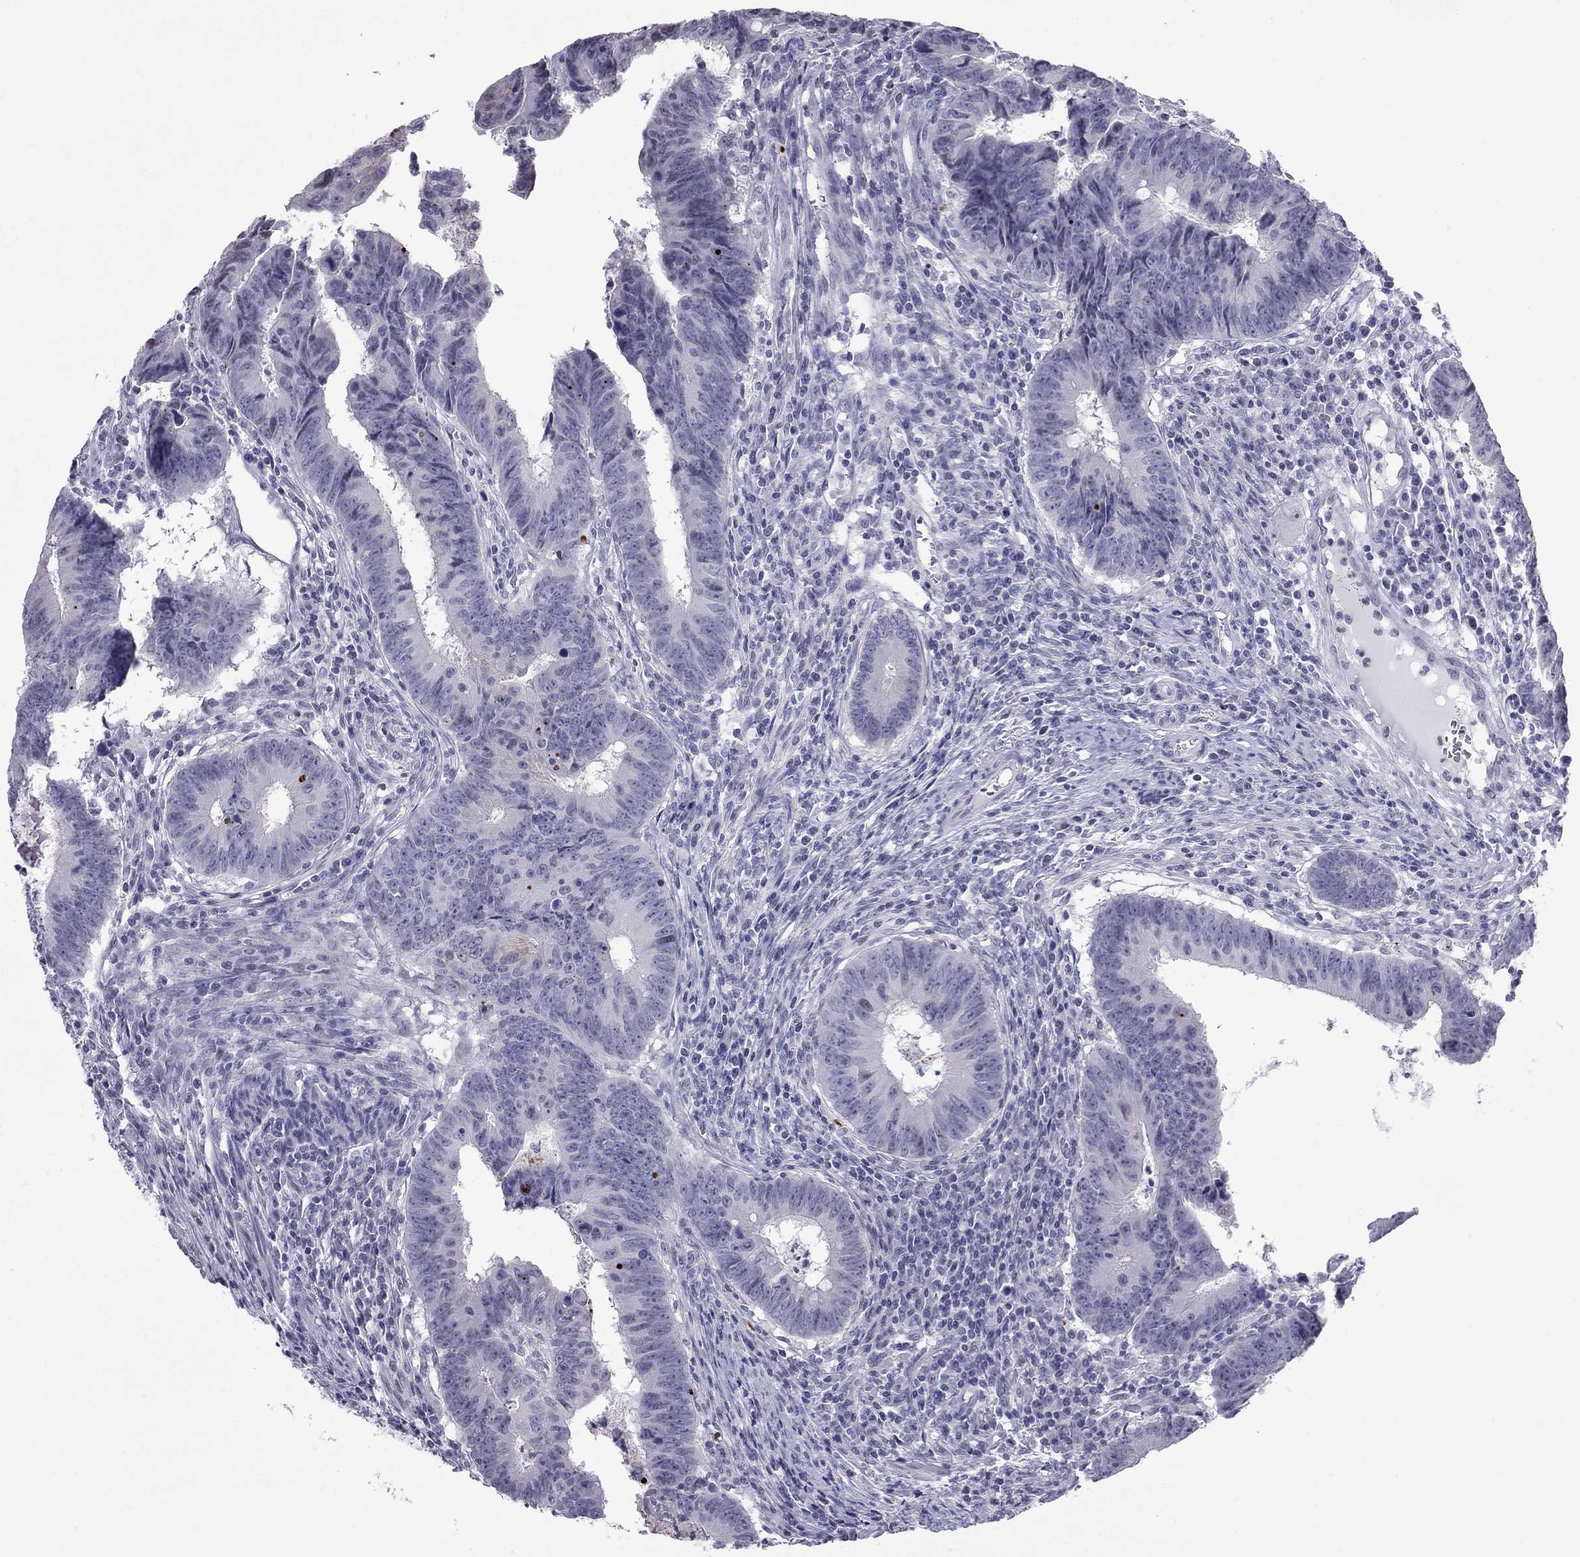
{"staining": {"intensity": "weak", "quantity": "<25%", "location": "cytoplasmic/membranous"}, "tissue": "colorectal cancer", "cell_type": "Tumor cells", "image_type": "cancer", "snomed": [{"axis": "morphology", "description": "Adenocarcinoma, NOS"}, {"axis": "topography", "description": "Colon"}], "caption": "A photomicrograph of human colorectal adenocarcinoma is negative for staining in tumor cells.", "gene": "MUC15", "patient": {"sex": "female", "age": 87}}